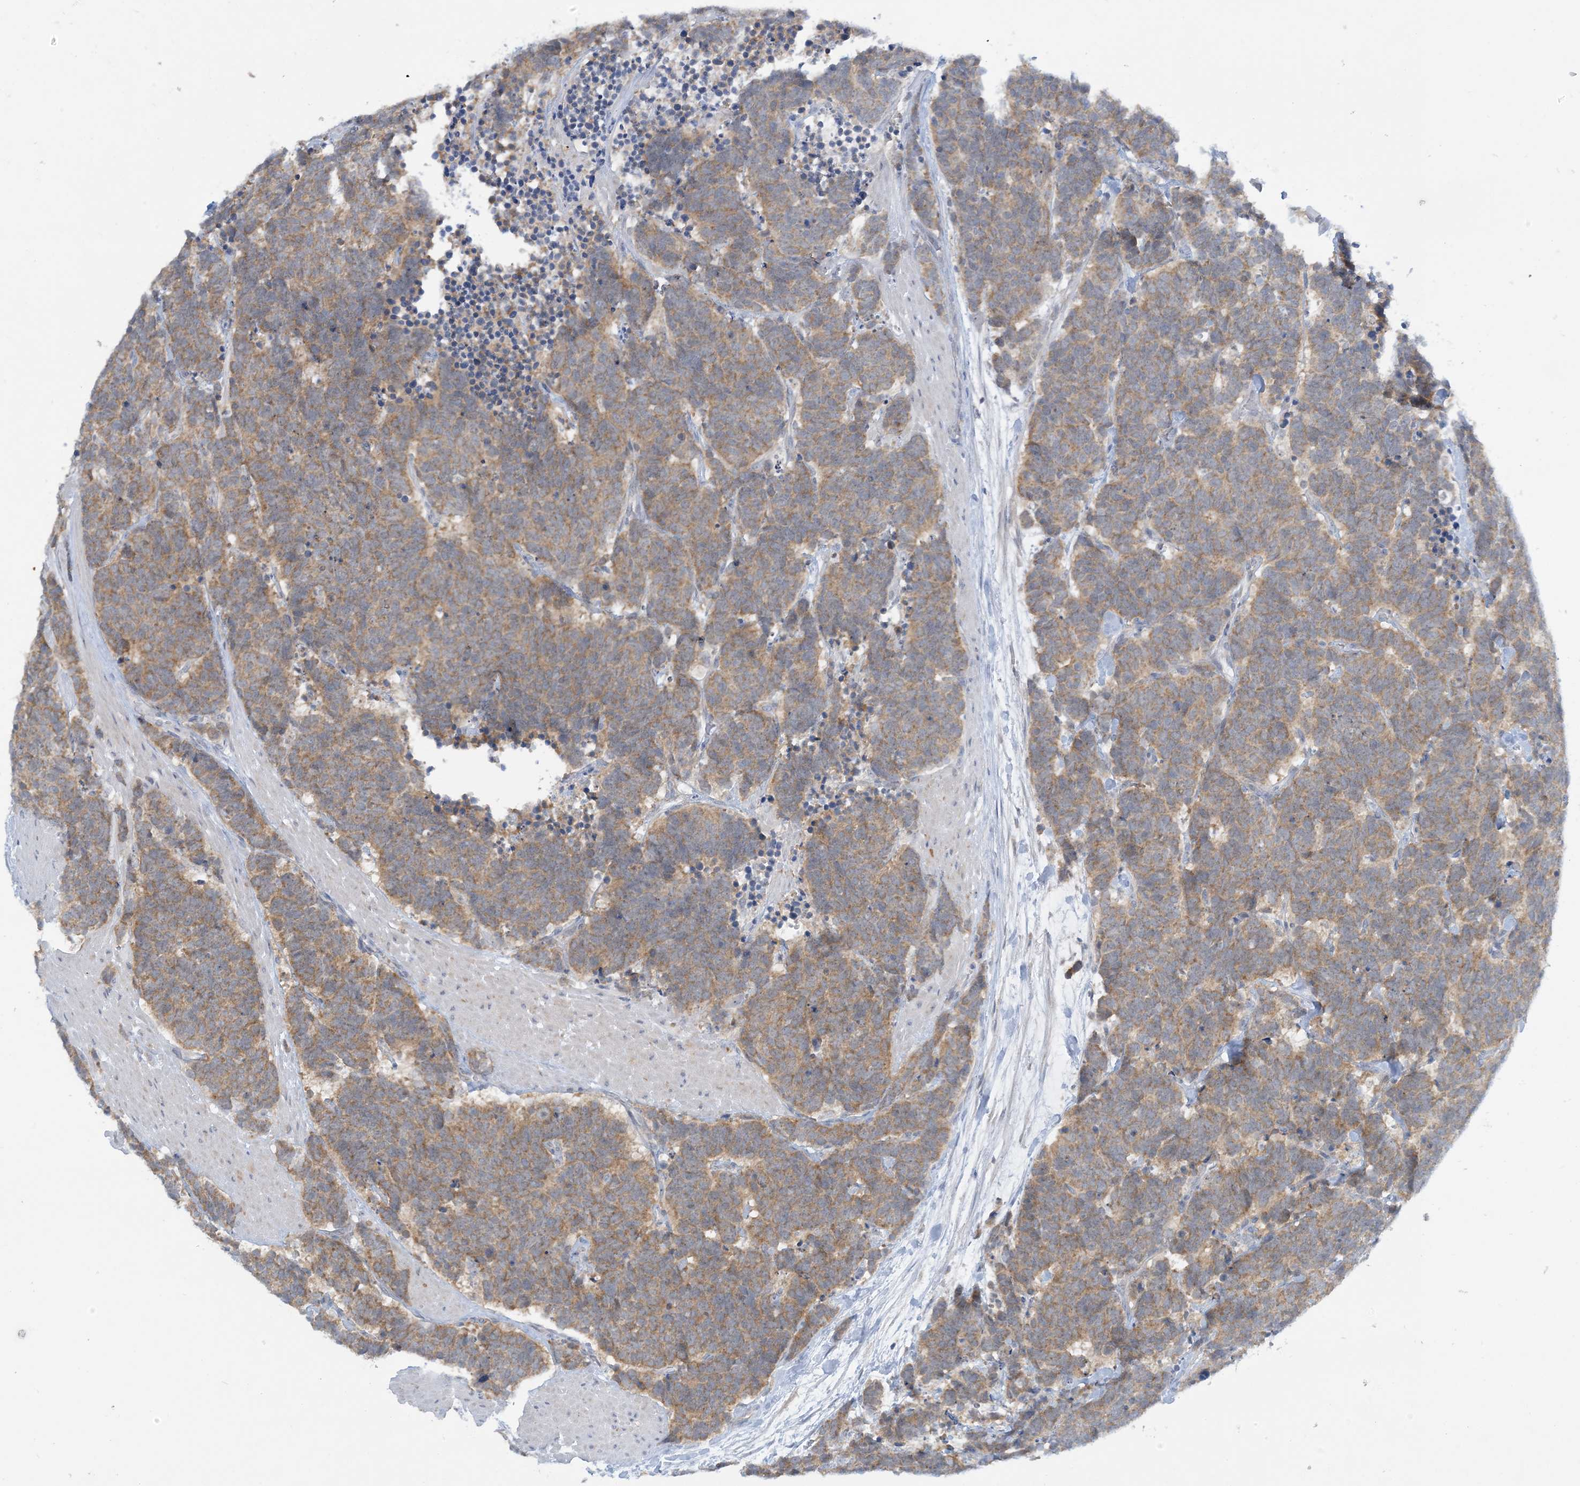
{"staining": {"intensity": "moderate", "quantity": ">75%", "location": "cytoplasmic/membranous"}, "tissue": "carcinoid", "cell_type": "Tumor cells", "image_type": "cancer", "snomed": [{"axis": "morphology", "description": "Carcinoma, NOS"}, {"axis": "morphology", "description": "Carcinoid, malignant, NOS"}, {"axis": "topography", "description": "Urinary bladder"}], "caption": "Protein staining exhibits moderate cytoplasmic/membranous staining in about >75% of tumor cells in carcinoid.", "gene": "MRPS18A", "patient": {"sex": "male", "age": 57}}